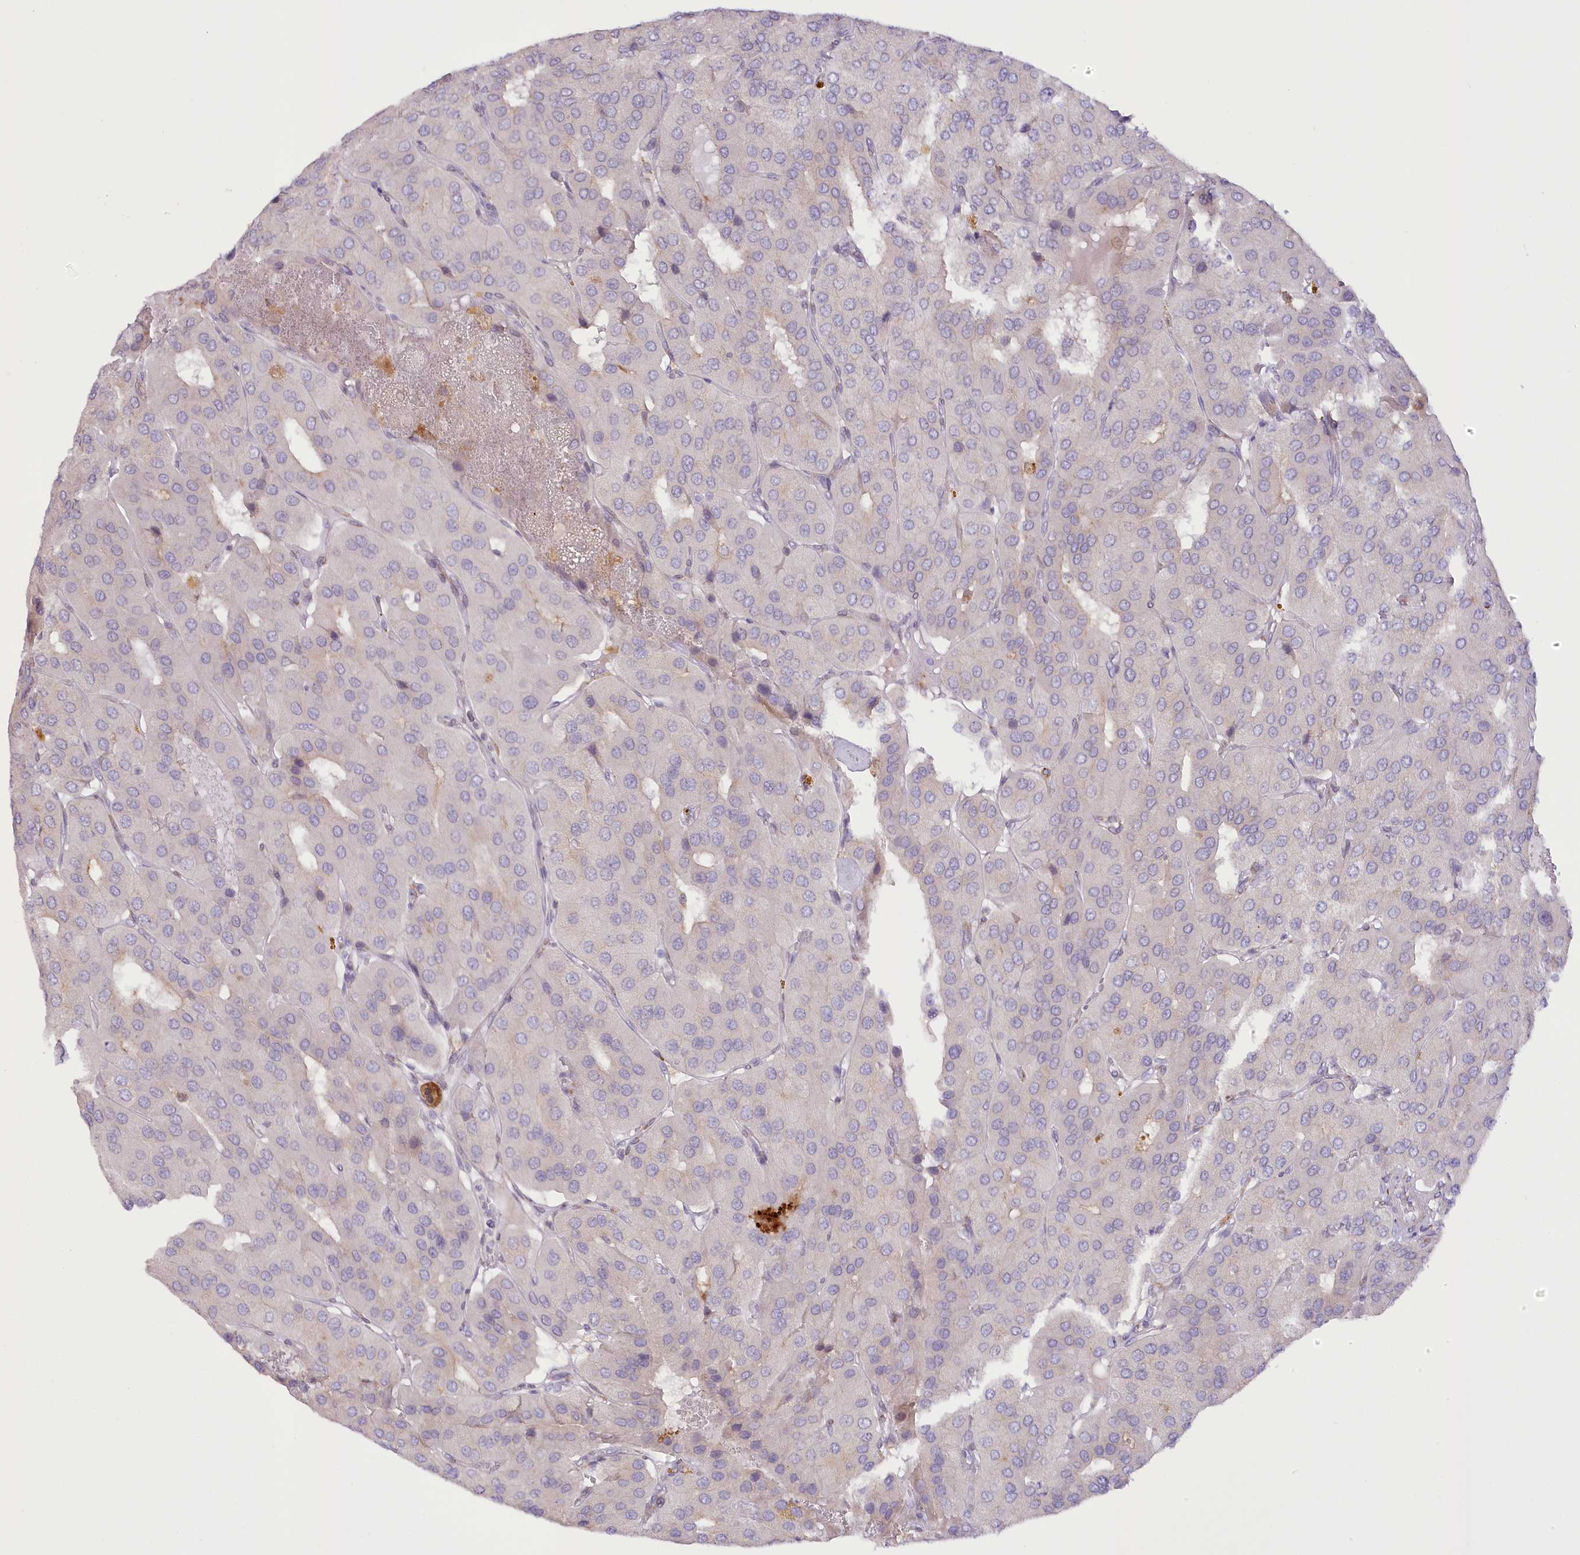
{"staining": {"intensity": "negative", "quantity": "none", "location": "none"}, "tissue": "parathyroid gland", "cell_type": "Glandular cells", "image_type": "normal", "snomed": [{"axis": "morphology", "description": "Normal tissue, NOS"}, {"axis": "morphology", "description": "Adenoma, NOS"}, {"axis": "topography", "description": "Parathyroid gland"}], "caption": "Histopathology image shows no protein staining in glandular cells of unremarkable parathyroid gland.", "gene": "NCKAP5", "patient": {"sex": "female", "age": 86}}